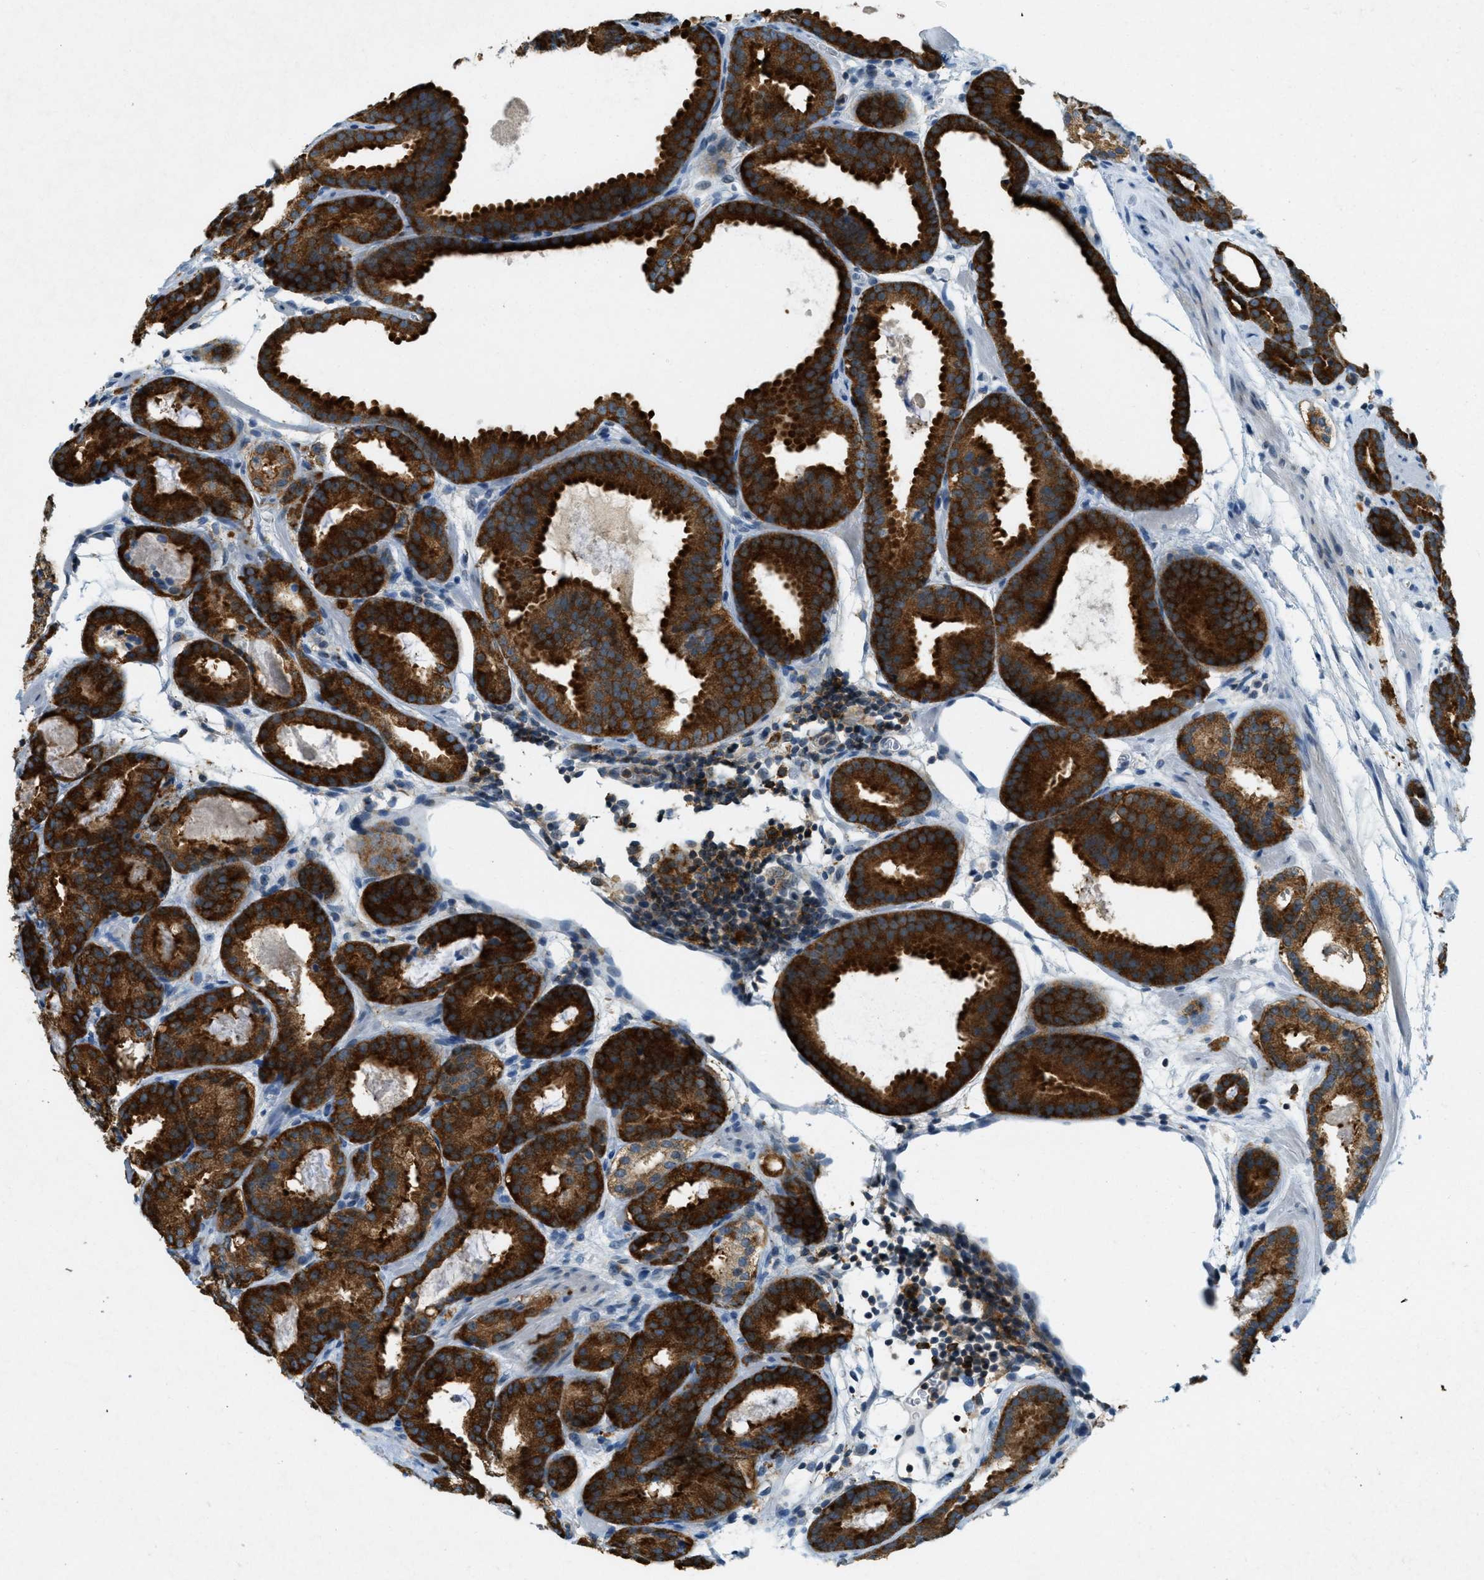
{"staining": {"intensity": "strong", "quantity": ">75%", "location": "cytoplasmic/membranous"}, "tissue": "prostate cancer", "cell_type": "Tumor cells", "image_type": "cancer", "snomed": [{"axis": "morphology", "description": "Adenocarcinoma, Low grade"}, {"axis": "topography", "description": "Prostate"}], "caption": "Prostate adenocarcinoma (low-grade) stained for a protein demonstrates strong cytoplasmic/membranous positivity in tumor cells.", "gene": "FYN", "patient": {"sex": "male", "age": 69}}